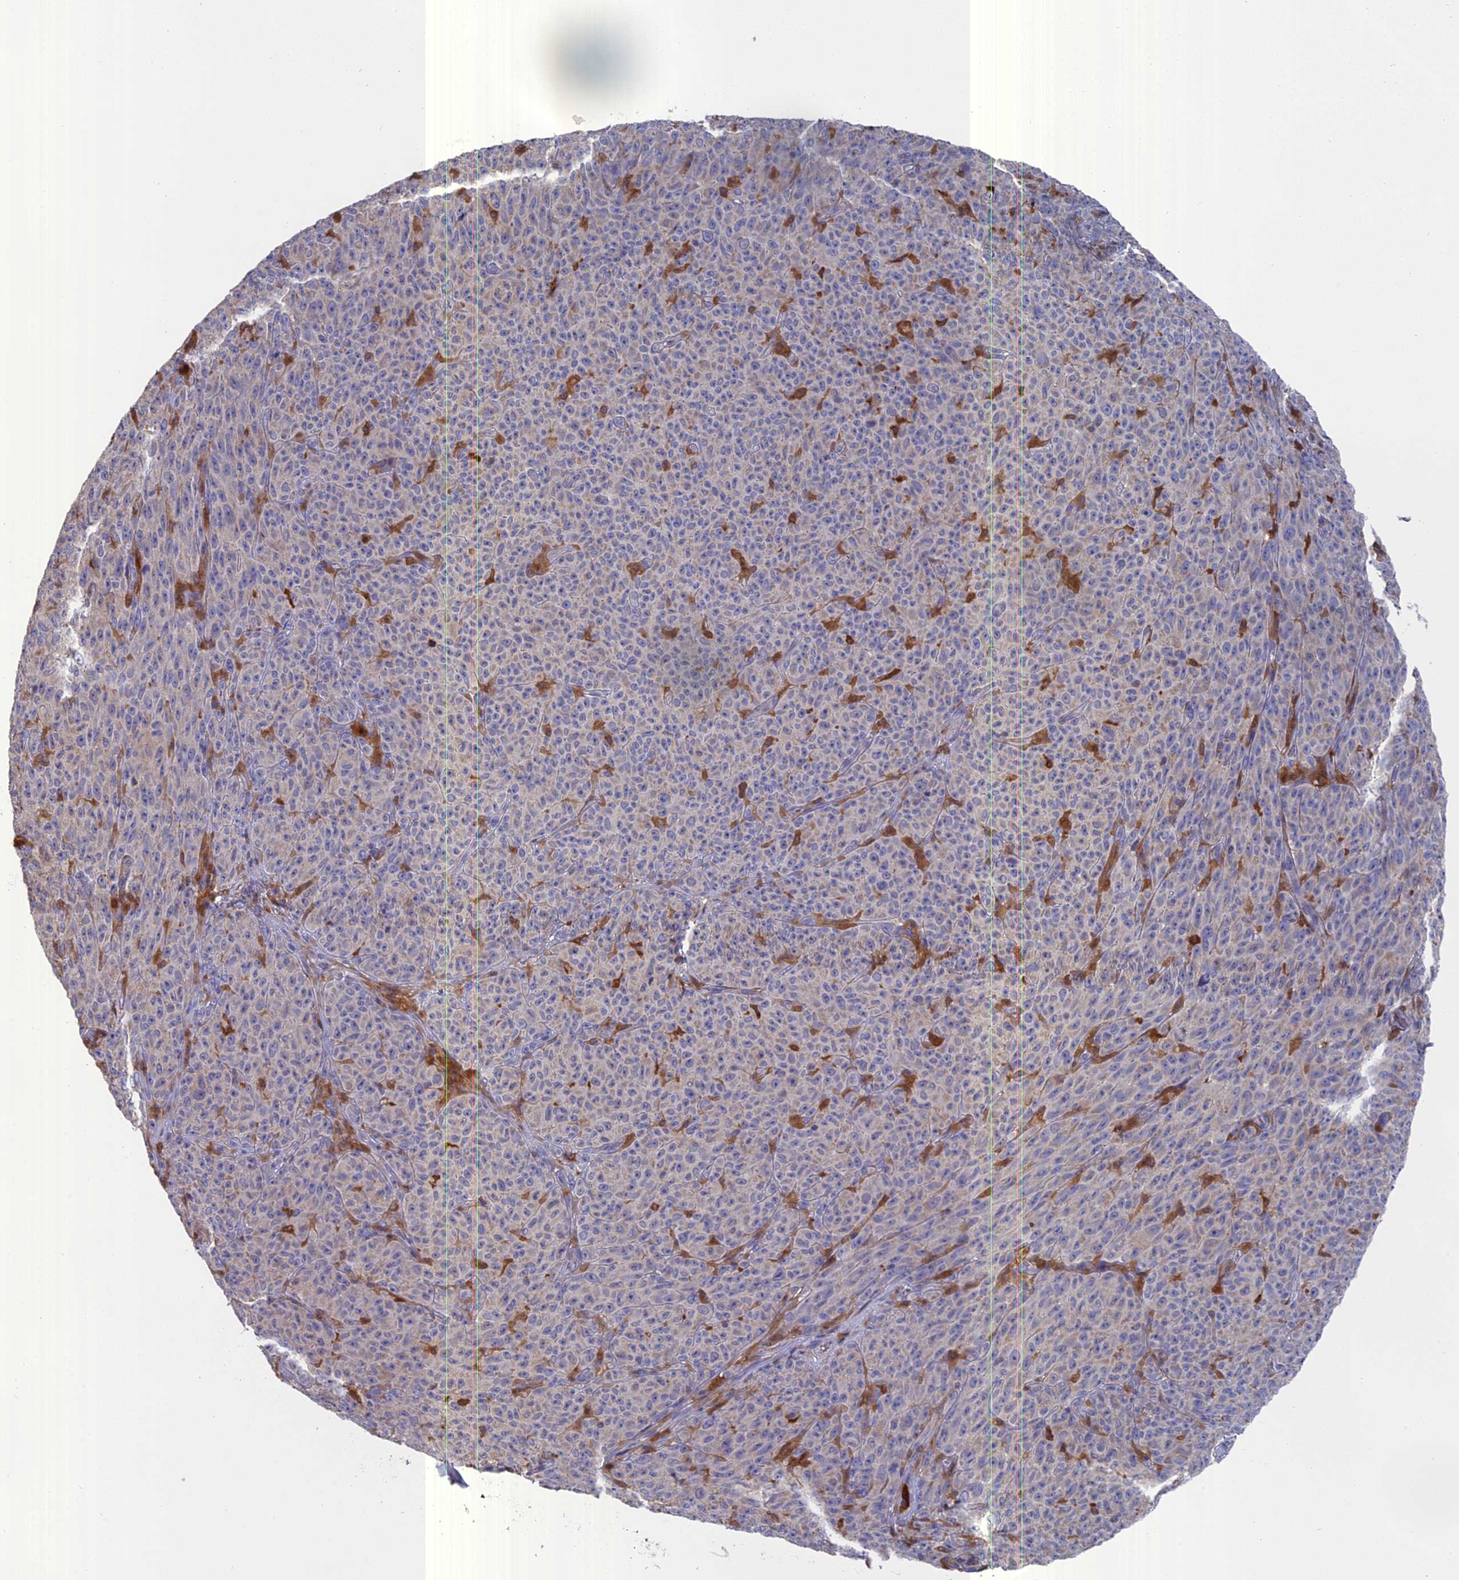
{"staining": {"intensity": "negative", "quantity": "none", "location": "none"}, "tissue": "melanoma", "cell_type": "Tumor cells", "image_type": "cancer", "snomed": [{"axis": "morphology", "description": "Malignant melanoma, NOS"}, {"axis": "topography", "description": "Skin"}], "caption": "Protein analysis of melanoma exhibits no significant positivity in tumor cells.", "gene": "NCF4", "patient": {"sex": "female", "age": 82}}